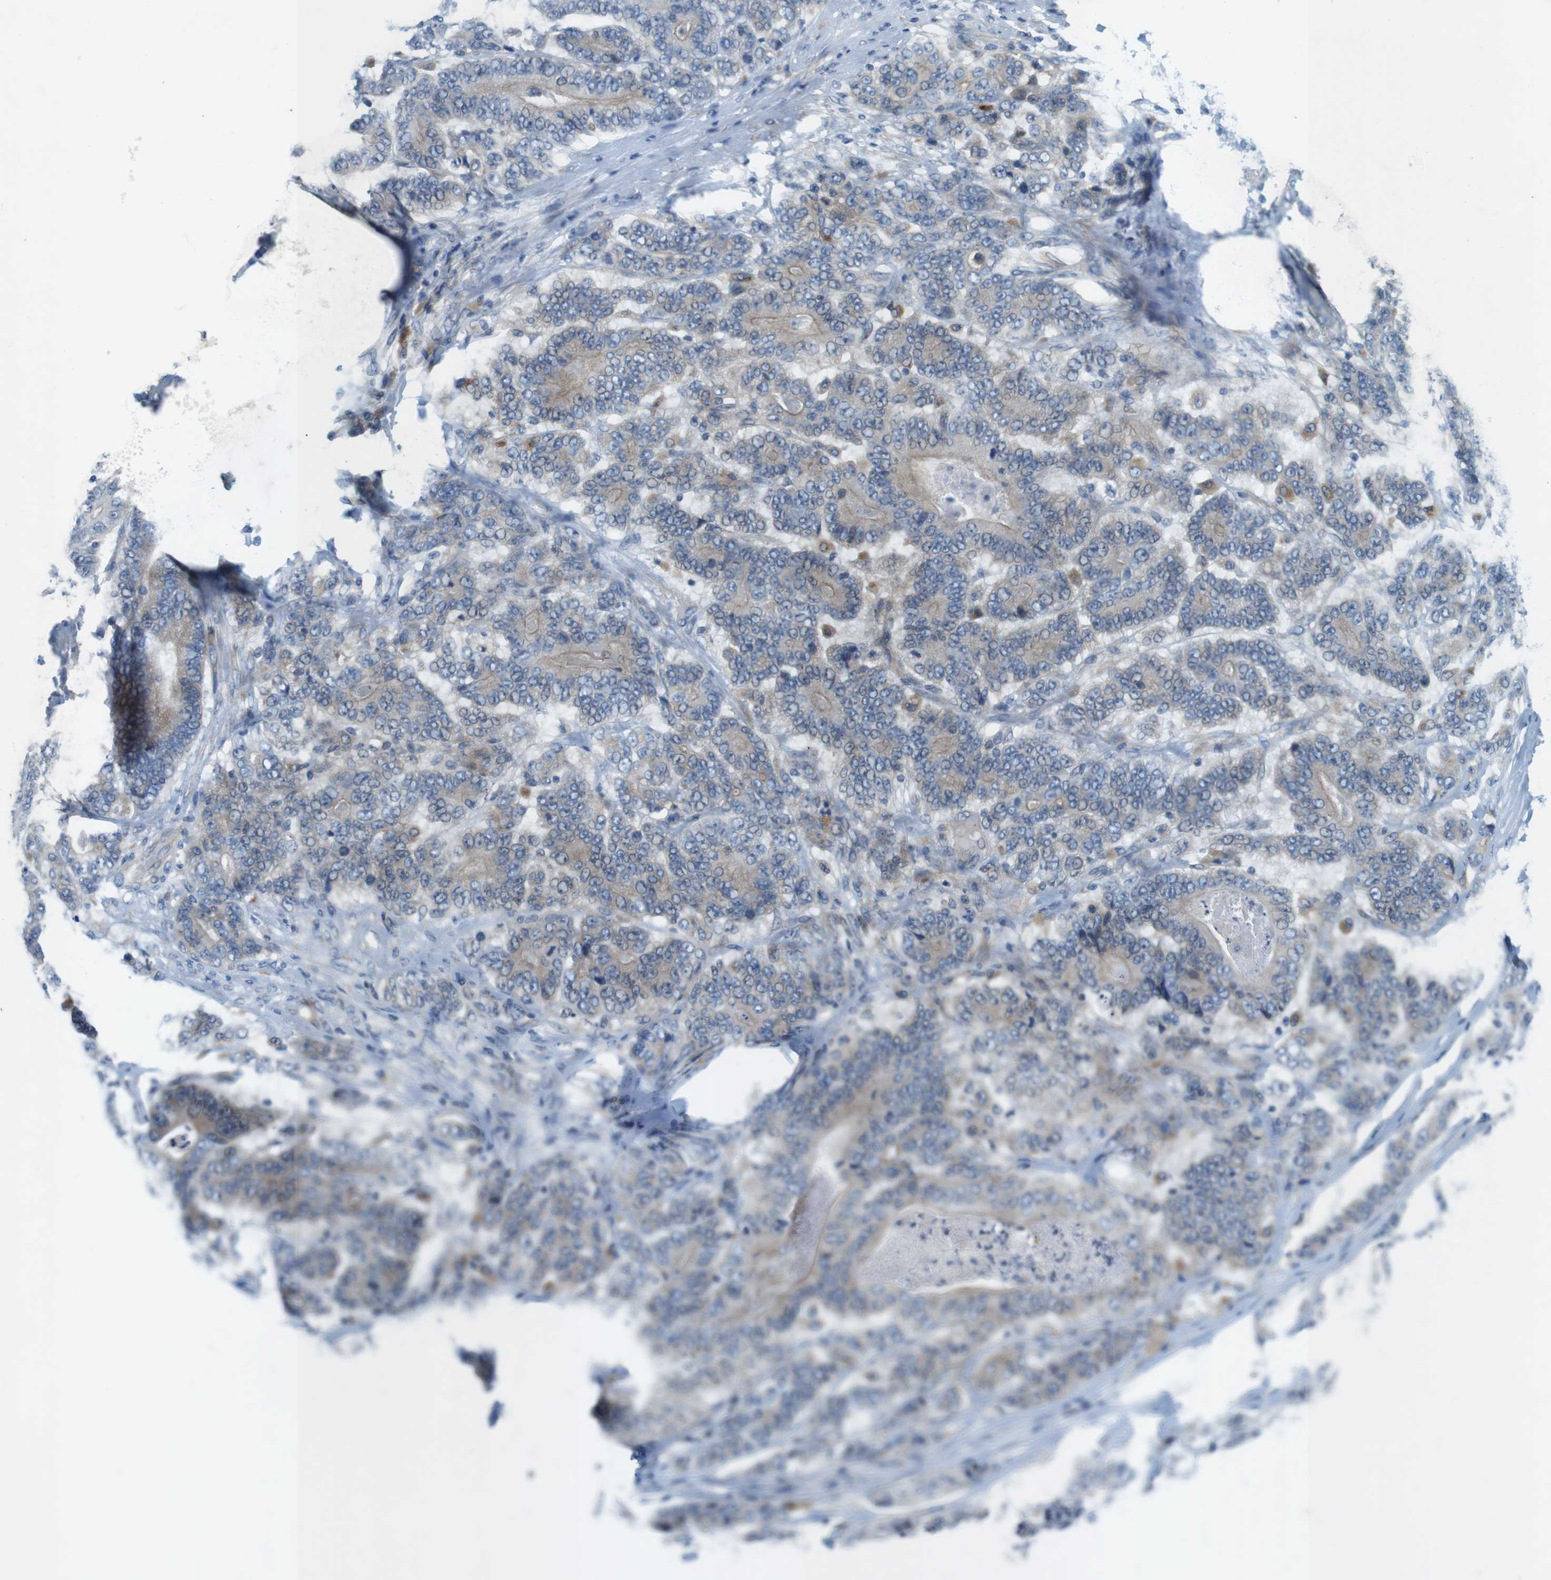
{"staining": {"intensity": "weak", "quantity": "25%-75%", "location": "cytoplasmic/membranous"}, "tissue": "stomach cancer", "cell_type": "Tumor cells", "image_type": "cancer", "snomed": [{"axis": "morphology", "description": "Adenocarcinoma, NOS"}, {"axis": "topography", "description": "Stomach"}], "caption": "Tumor cells reveal low levels of weak cytoplasmic/membranous staining in about 25%-75% of cells in human stomach cancer (adenocarcinoma).", "gene": "TYW1", "patient": {"sex": "female", "age": 73}}